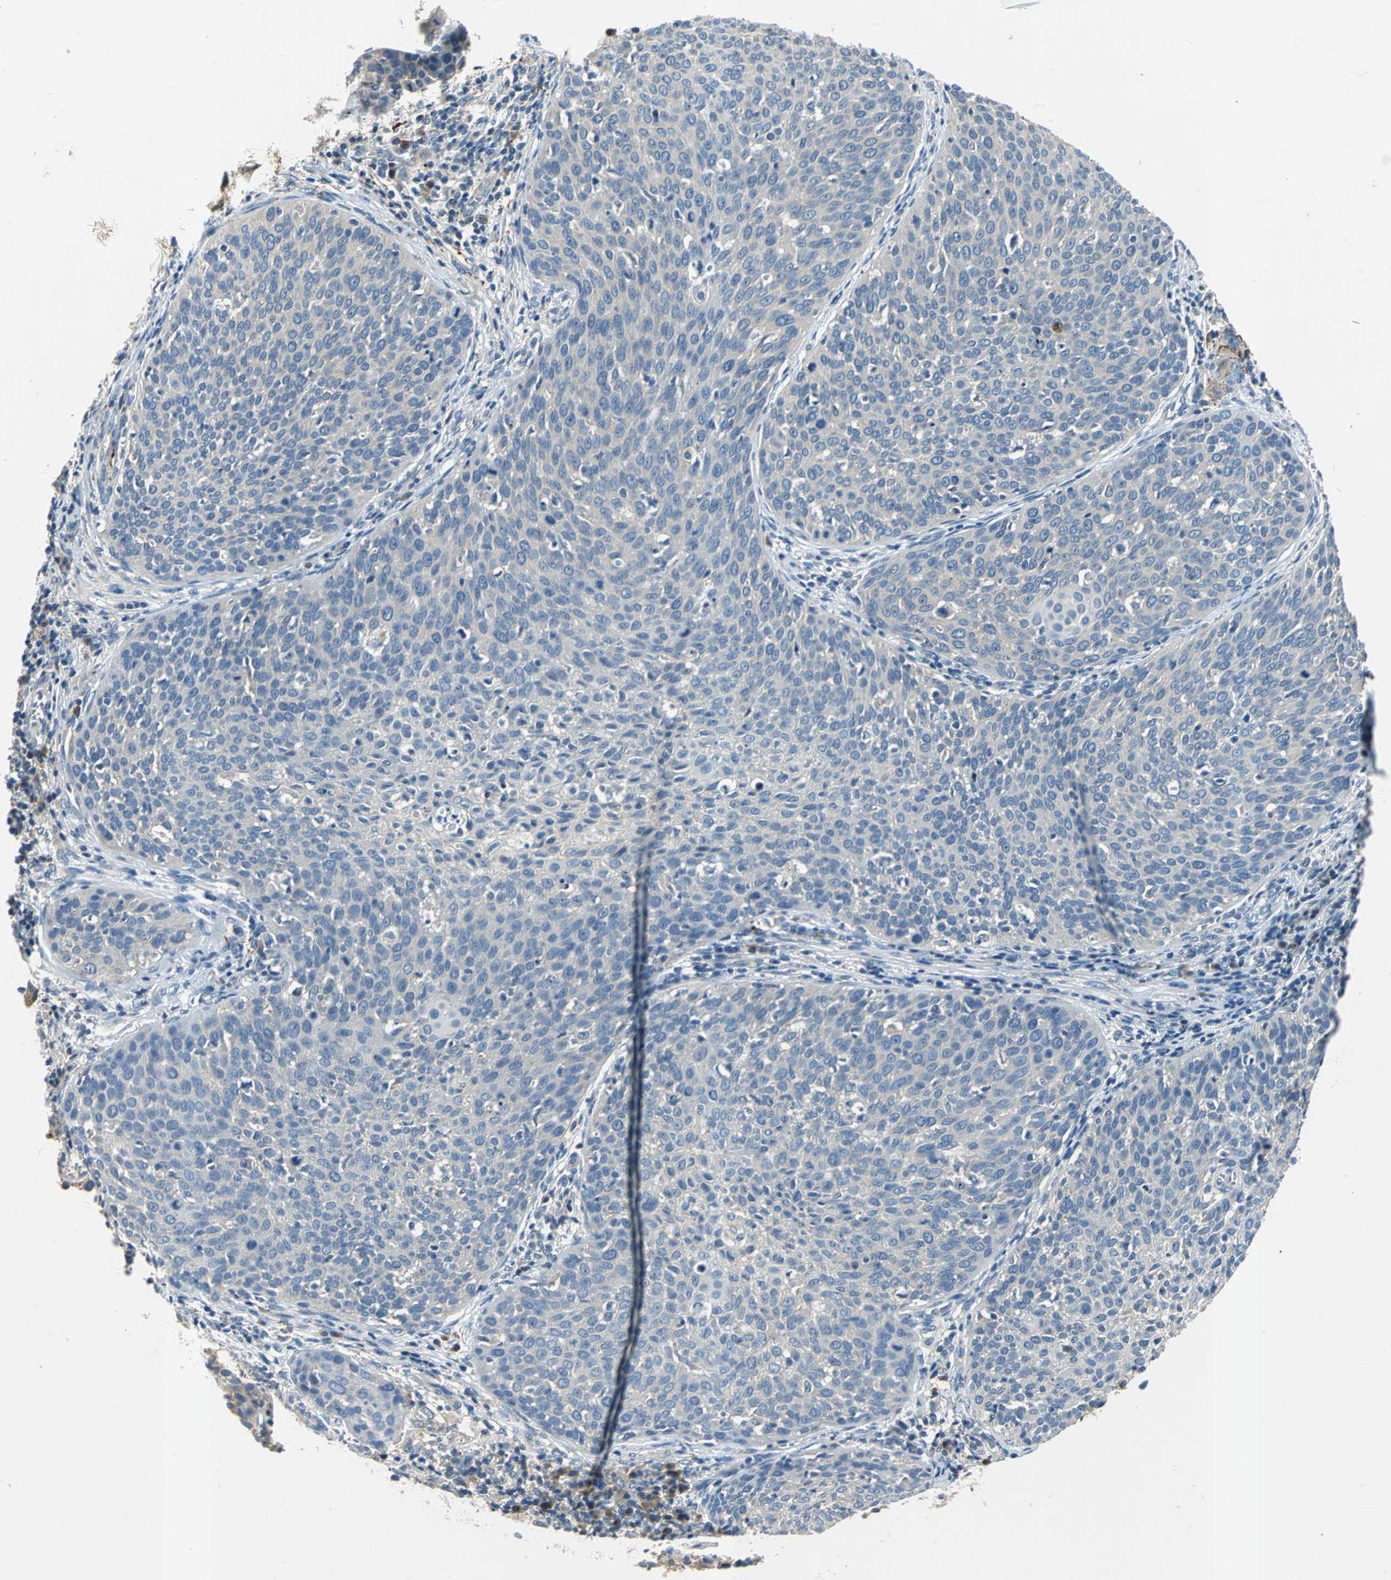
{"staining": {"intensity": "negative", "quantity": "none", "location": "none"}, "tissue": "cervical cancer", "cell_type": "Tumor cells", "image_type": "cancer", "snomed": [{"axis": "morphology", "description": "Squamous cell carcinoma, NOS"}, {"axis": "topography", "description": "Cervix"}], "caption": "Tumor cells are negative for protein expression in human cervical squamous cell carcinoma.", "gene": "SLC16A7", "patient": {"sex": "female", "age": 38}}